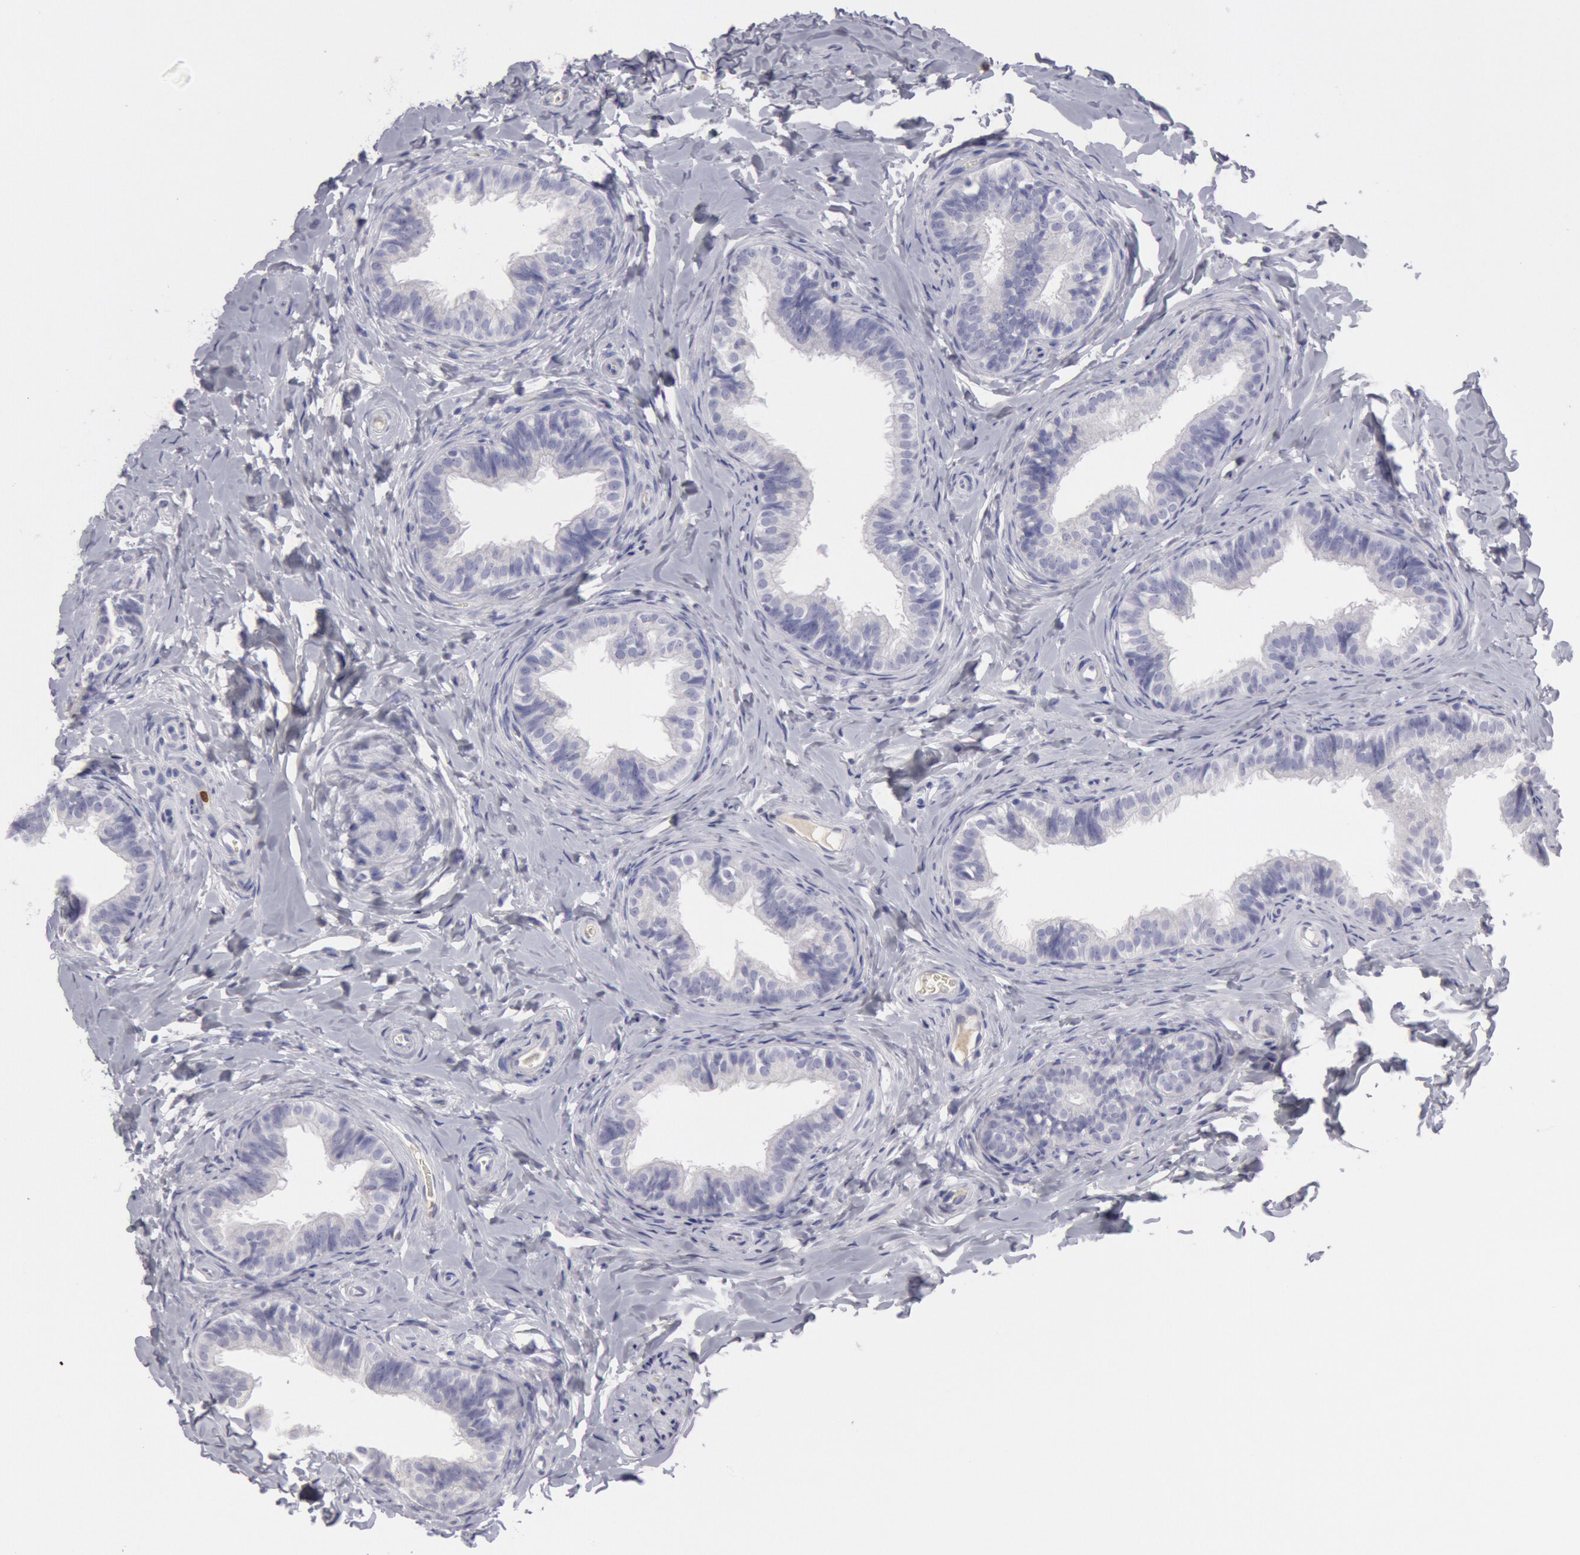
{"staining": {"intensity": "negative", "quantity": "none", "location": "none"}, "tissue": "epididymis", "cell_type": "Glandular cells", "image_type": "normal", "snomed": [{"axis": "morphology", "description": "Normal tissue, NOS"}, {"axis": "topography", "description": "Epididymis"}], "caption": "The histopathology image demonstrates no significant expression in glandular cells of epididymis. The staining is performed using DAB (3,3'-diaminobenzidine) brown chromogen with nuclei counter-stained in using hematoxylin.", "gene": "FCN1", "patient": {"sex": "male", "age": 26}}